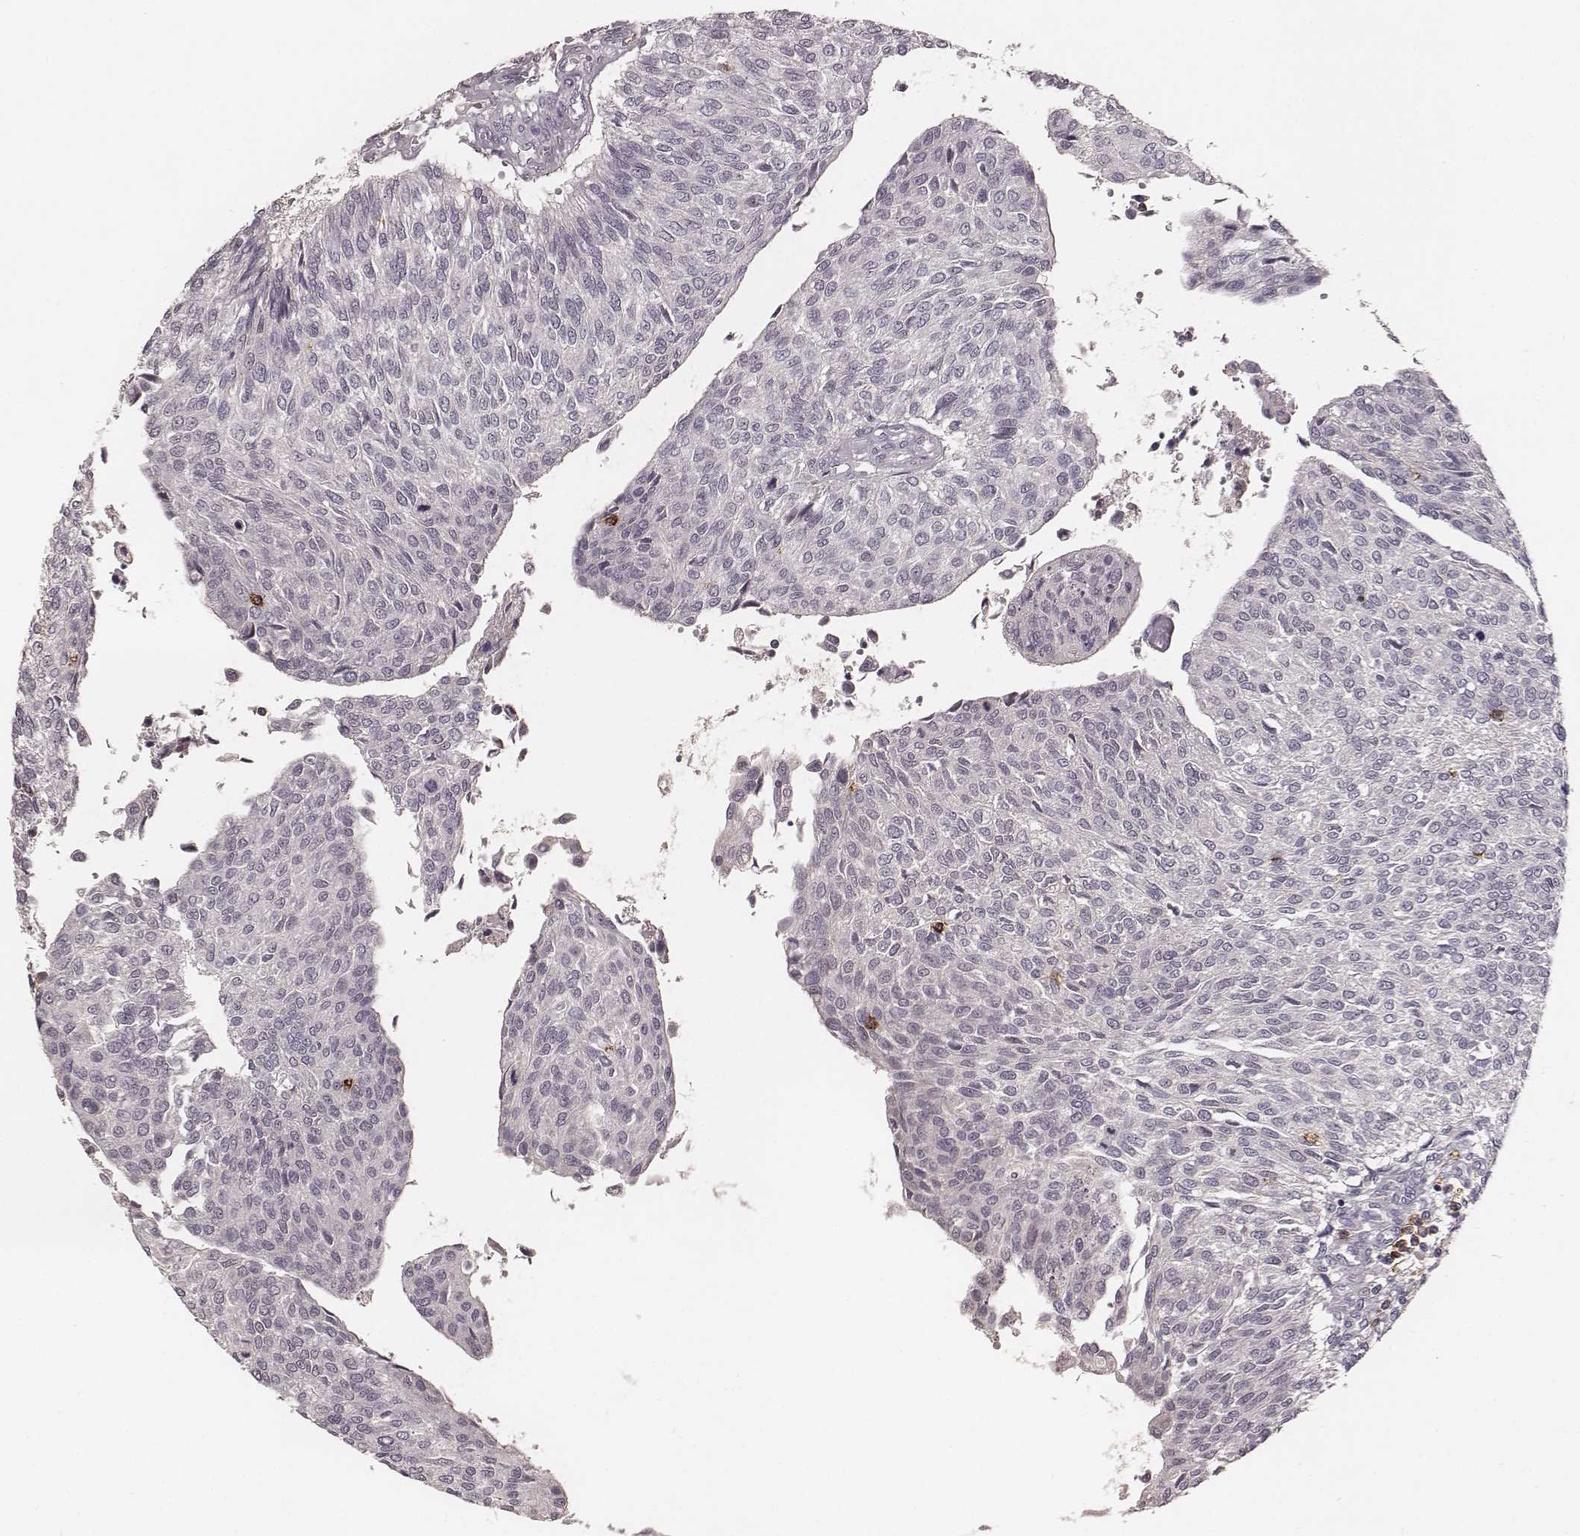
{"staining": {"intensity": "negative", "quantity": "none", "location": "none"}, "tissue": "urothelial cancer", "cell_type": "Tumor cells", "image_type": "cancer", "snomed": [{"axis": "morphology", "description": "Urothelial carcinoma, NOS"}, {"axis": "topography", "description": "Urinary bladder"}], "caption": "Tumor cells show no significant staining in urothelial cancer.", "gene": "CD8A", "patient": {"sex": "male", "age": 55}}